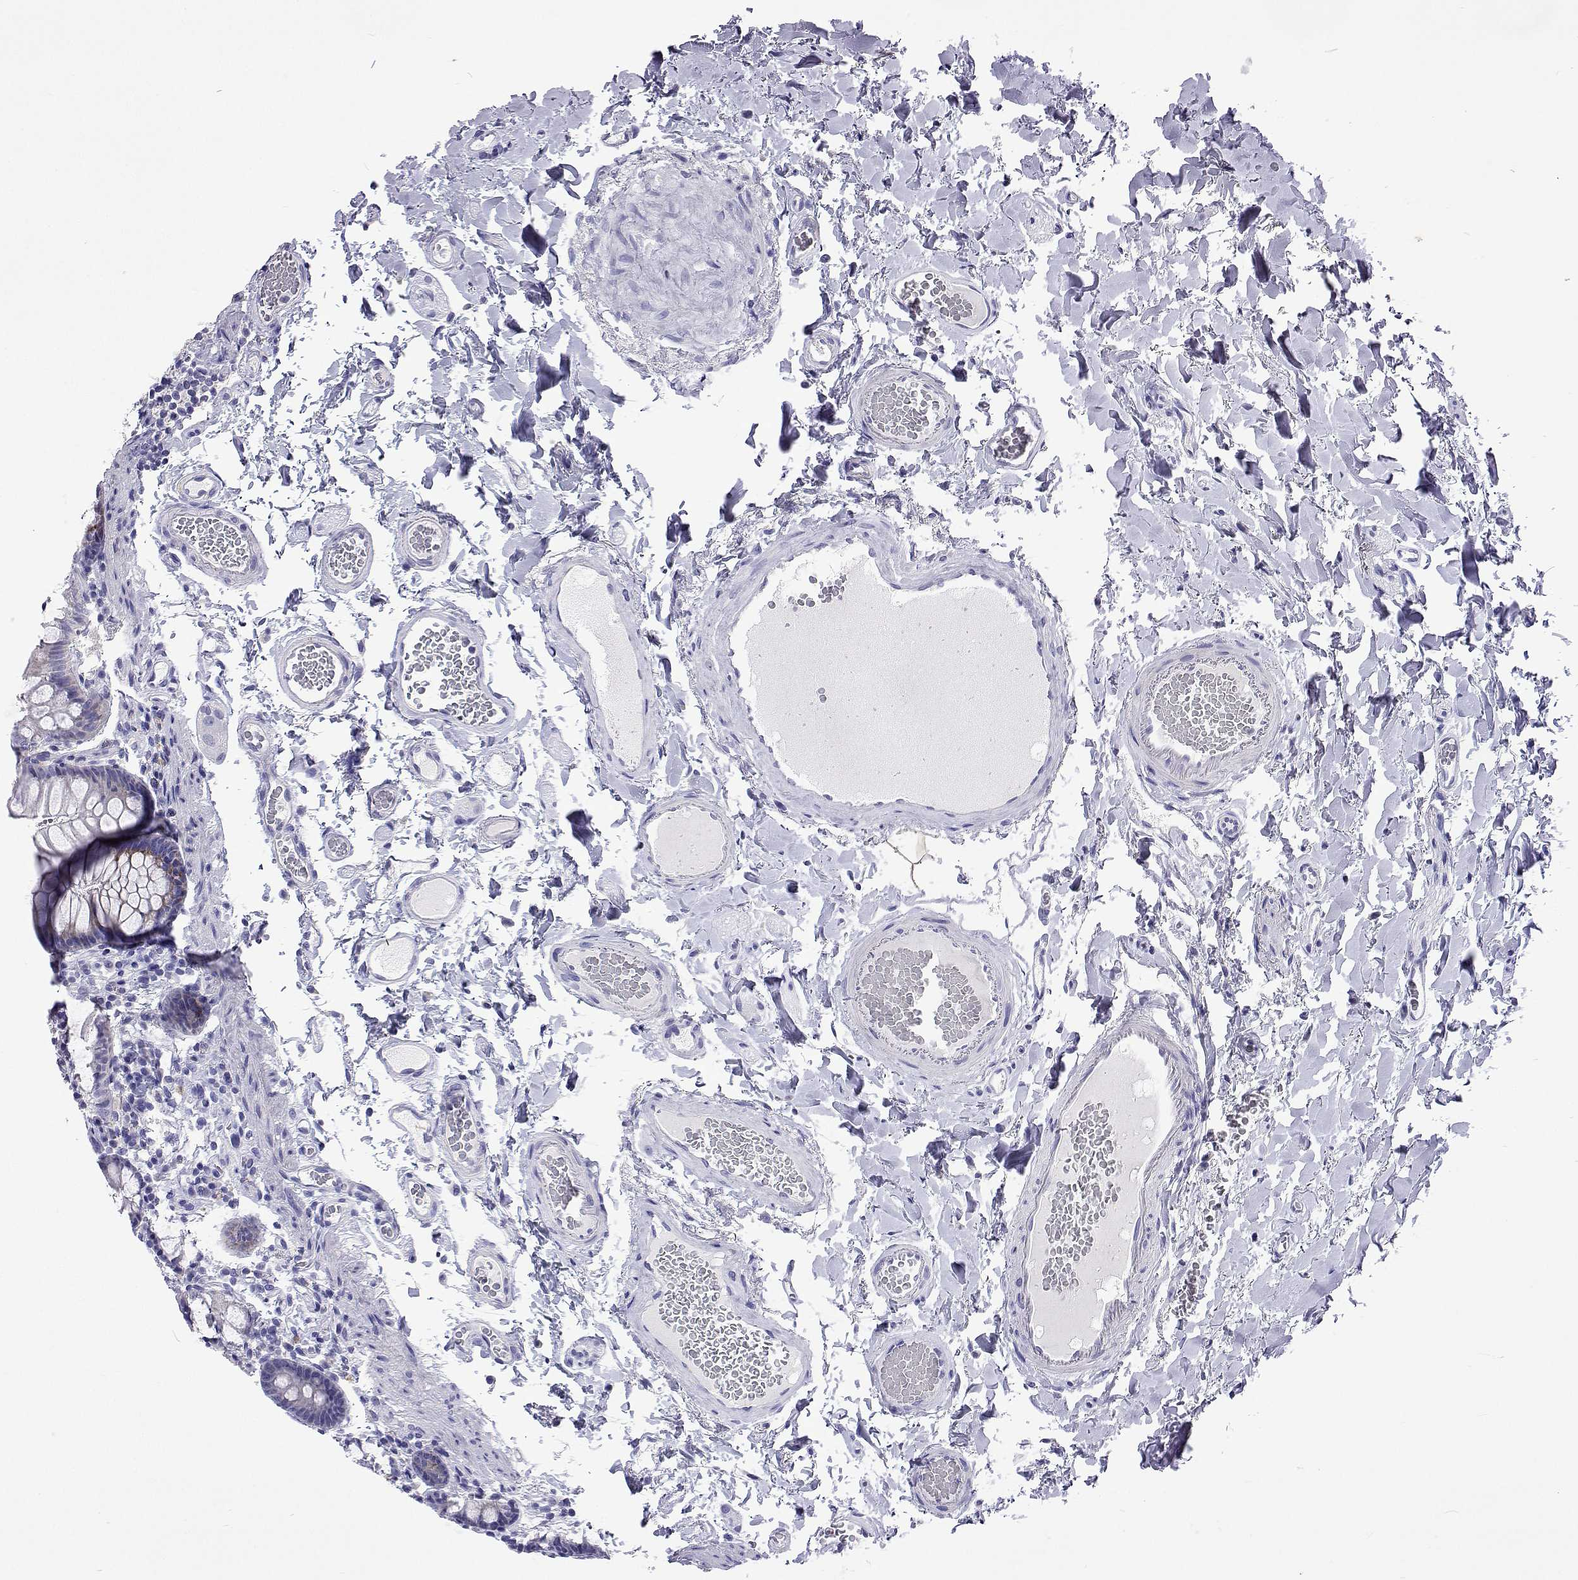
{"staining": {"intensity": "negative", "quantity": "none", "location": "none"}, "tissue": "colon", "cell_type": "Endothelial cells", "image_type": "normal", "snomed": [{"axis": "morphology", "description": "Normal tissue, NOS"}, {"axis": "topography", "description": "Colon"}], "caption": "Immunohistochemistry (IHC) photomicrograph of normal human colon stained for a protein (brown), which demonstrates no positivity in endothelial cells. The staining was performed using DAB (3,3'-diaminobenzidine) to visualize the protein expression in brown, while the nuclei were stained in blue with hematoxylin (Magnification: 20x).", "gene": "UMODL1", "patient": {"sex": "male", "age": 84}}